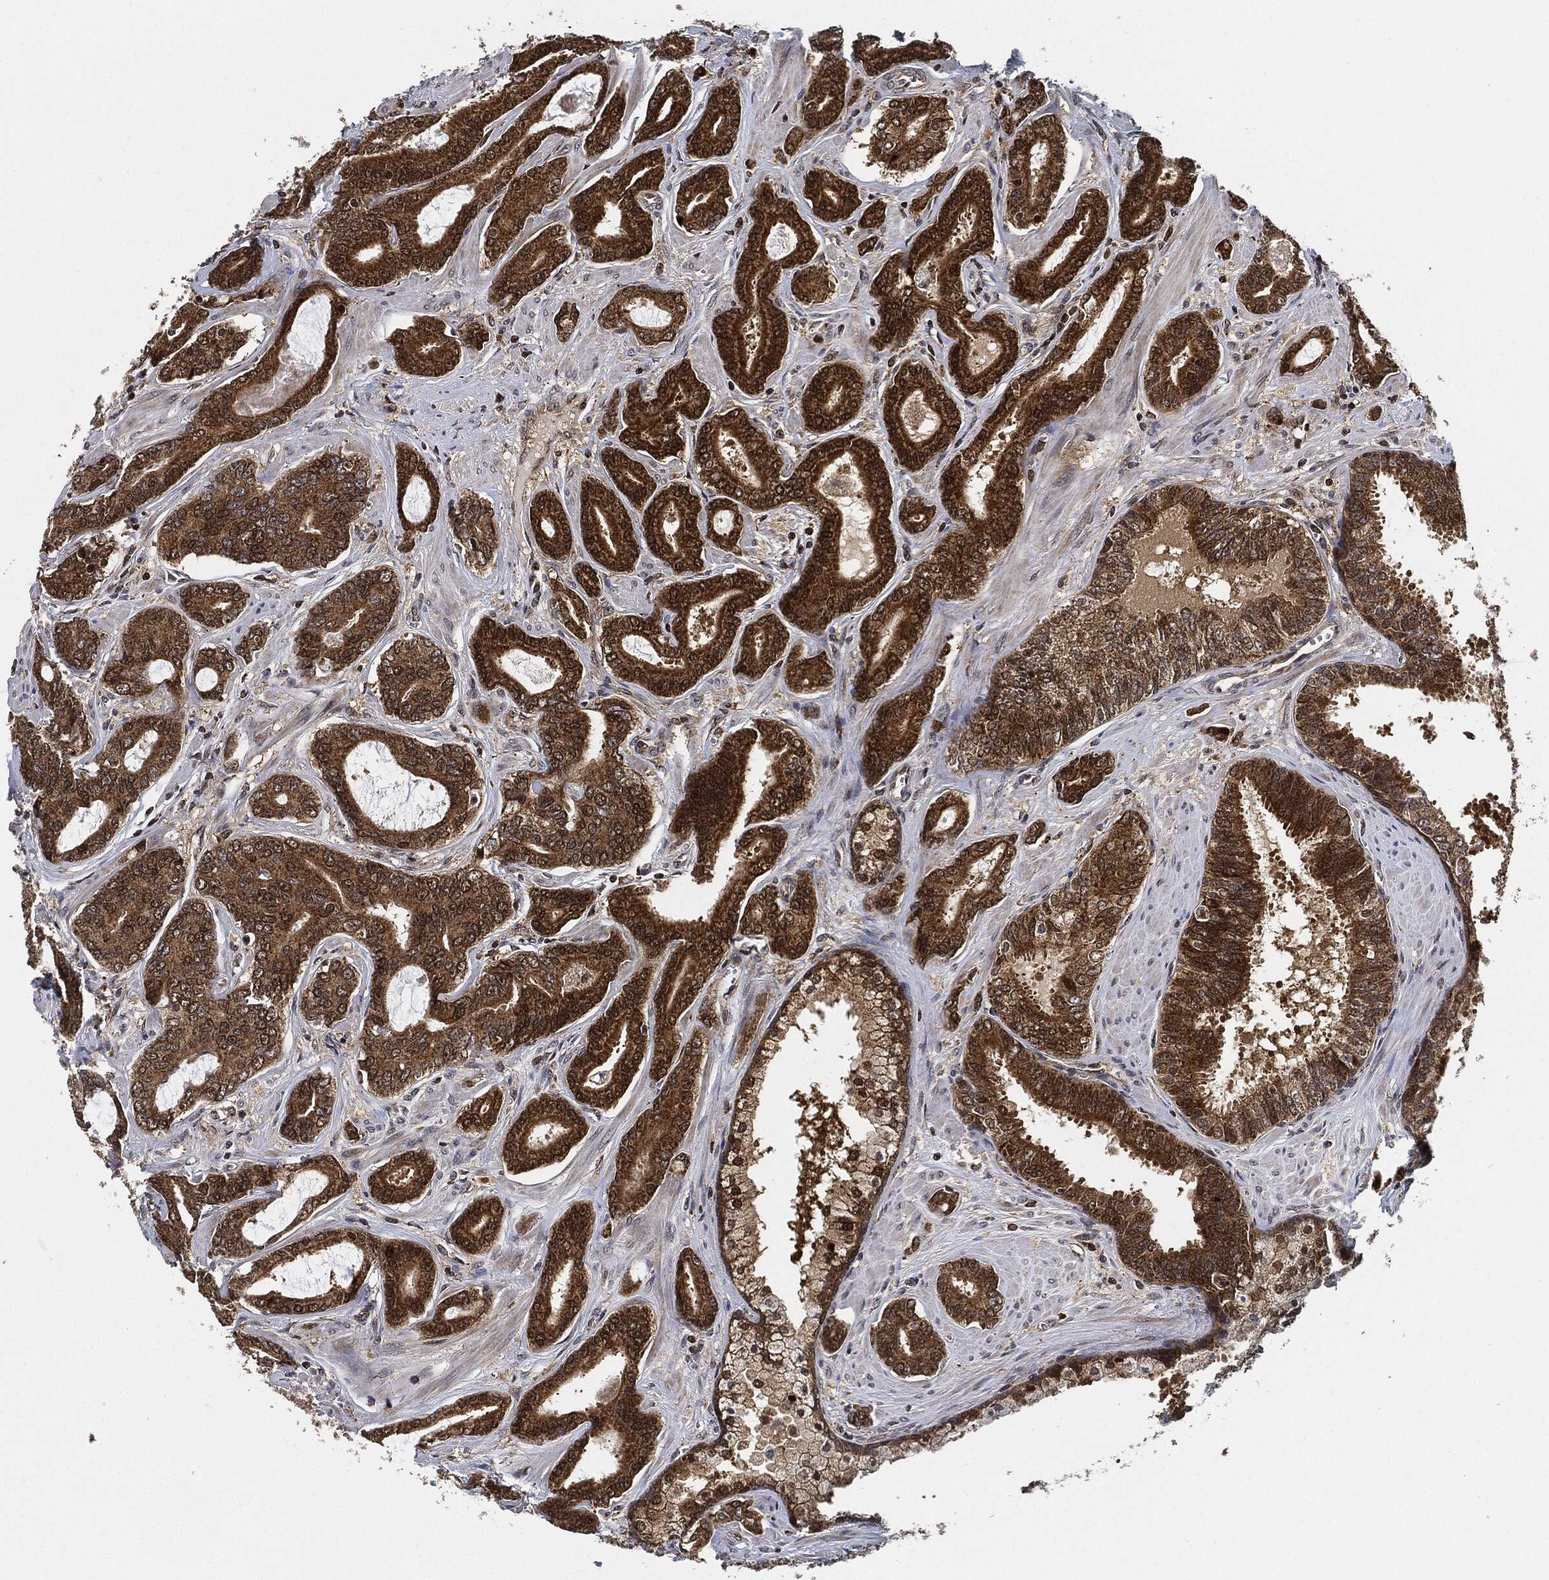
{"staining": {"intensity": "strong", "quantity": ">75%", "location": "cytoplasmic/membranous"}, "tissue": "prostate cancer", "cell_type": "Tumor cells", "image_type": "cancer", "snomed": [{"axis": "morphology", "description": "Adenocarcinoma, NOS"}, {"axis": "topography", "description": "Prostate"}], "caption": "This is a photomicrograph of IHC staining of prostate adenocarcinoma, which shows strong staining in the cytoplasmic/membranous of tumor cells.", "gene": "RNASEL", "patient": {"sex": "male", "age": 55}}